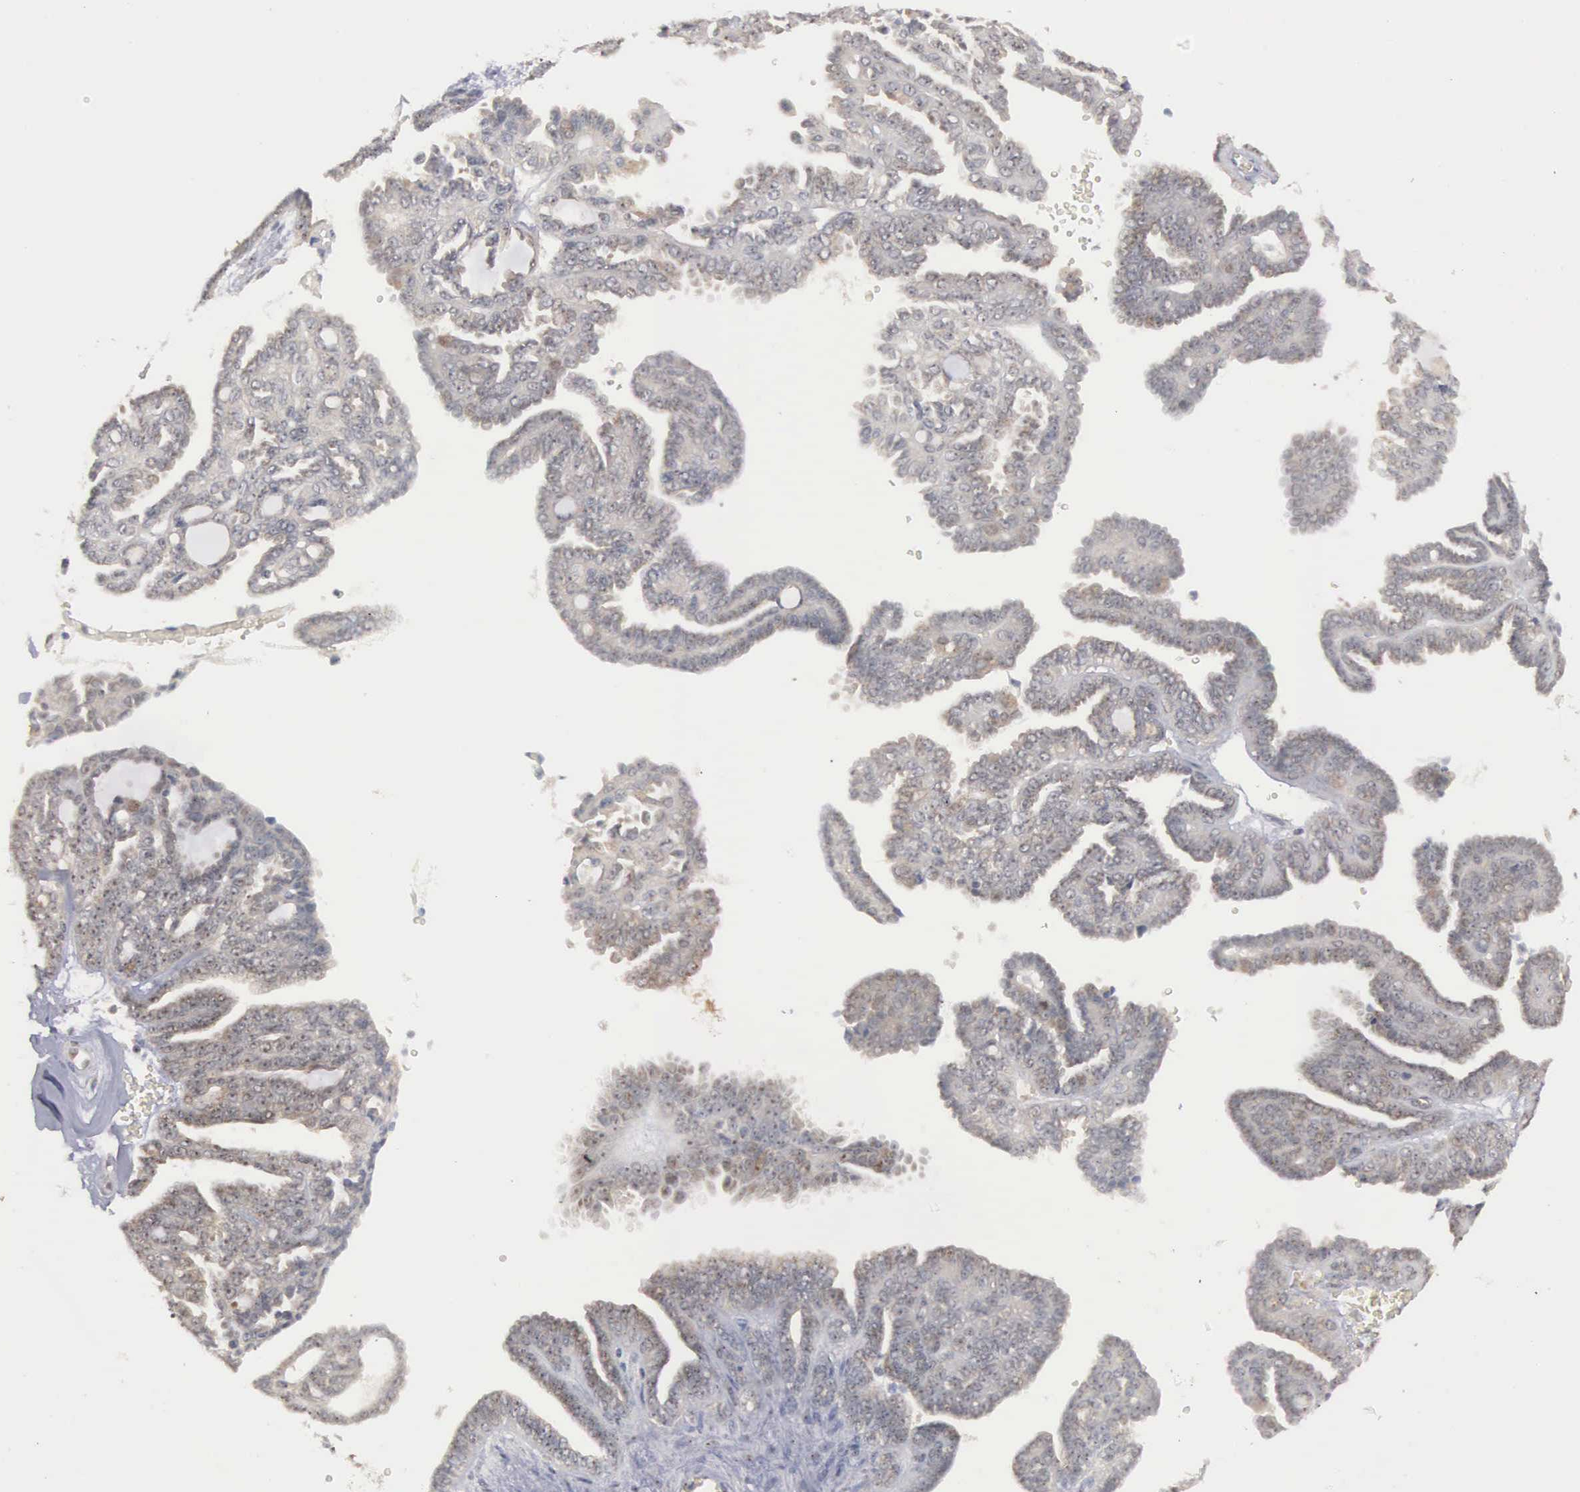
{"staining": {"intensity": "moderate", "quantity": ">75%", "location": "cytoplasmic/membranous"}, "tissue": "ovarian cancer", "cell_type": "Tumor cells", "image_type": "cancer", "snomed": [{"axis": "morphology", "description": "Cystadenocarcinoma, serous, NOS"}, {"axis": "topography", "description": "Ovary"}], "caption": "Tumor cells exhibit medium levels of moderate cytoplasmic/membranous staining in approximately >75% of cells in ovarian cancer.", "gene": "AMN", "patient": {"sex": "female", "age": 71}}